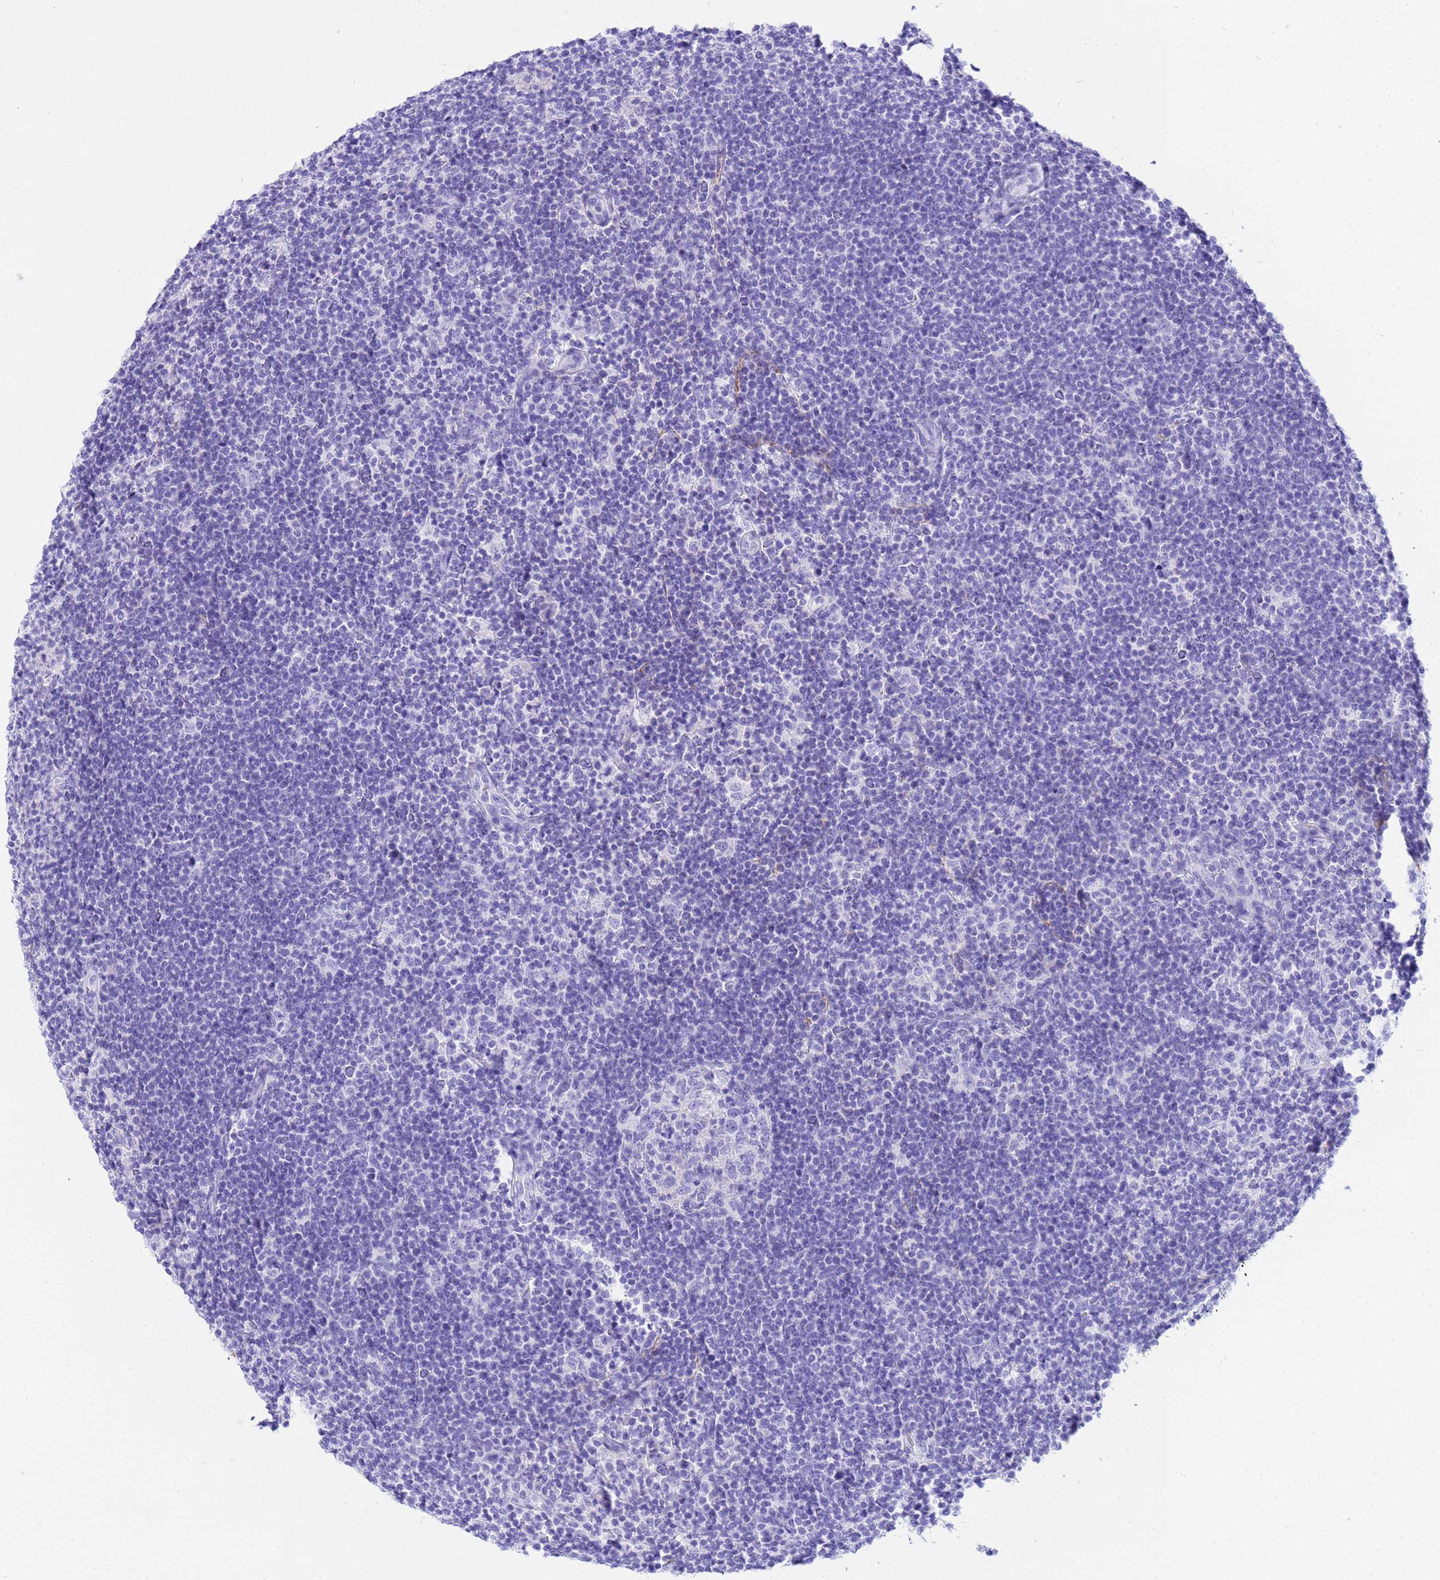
{"staining": {"intensity": "negative", "quantity": "none", "location": "none"}, "tissue": "lymphoma", "cell_type": "Tumor cells", "image_type": "cancer", "snomed": [{"axis": "morphology", "description": "Hodgkin's disease, NOS"}, {"axis": "topography", "description": "Lymph node"}], "caption": "Hodgkin's disease stained for a protein using immunohistochemistry (IHC) exhibits no staining tumor cells.", "gene": "AQP12A", "patient": {"sex": "female", "age": 57}}